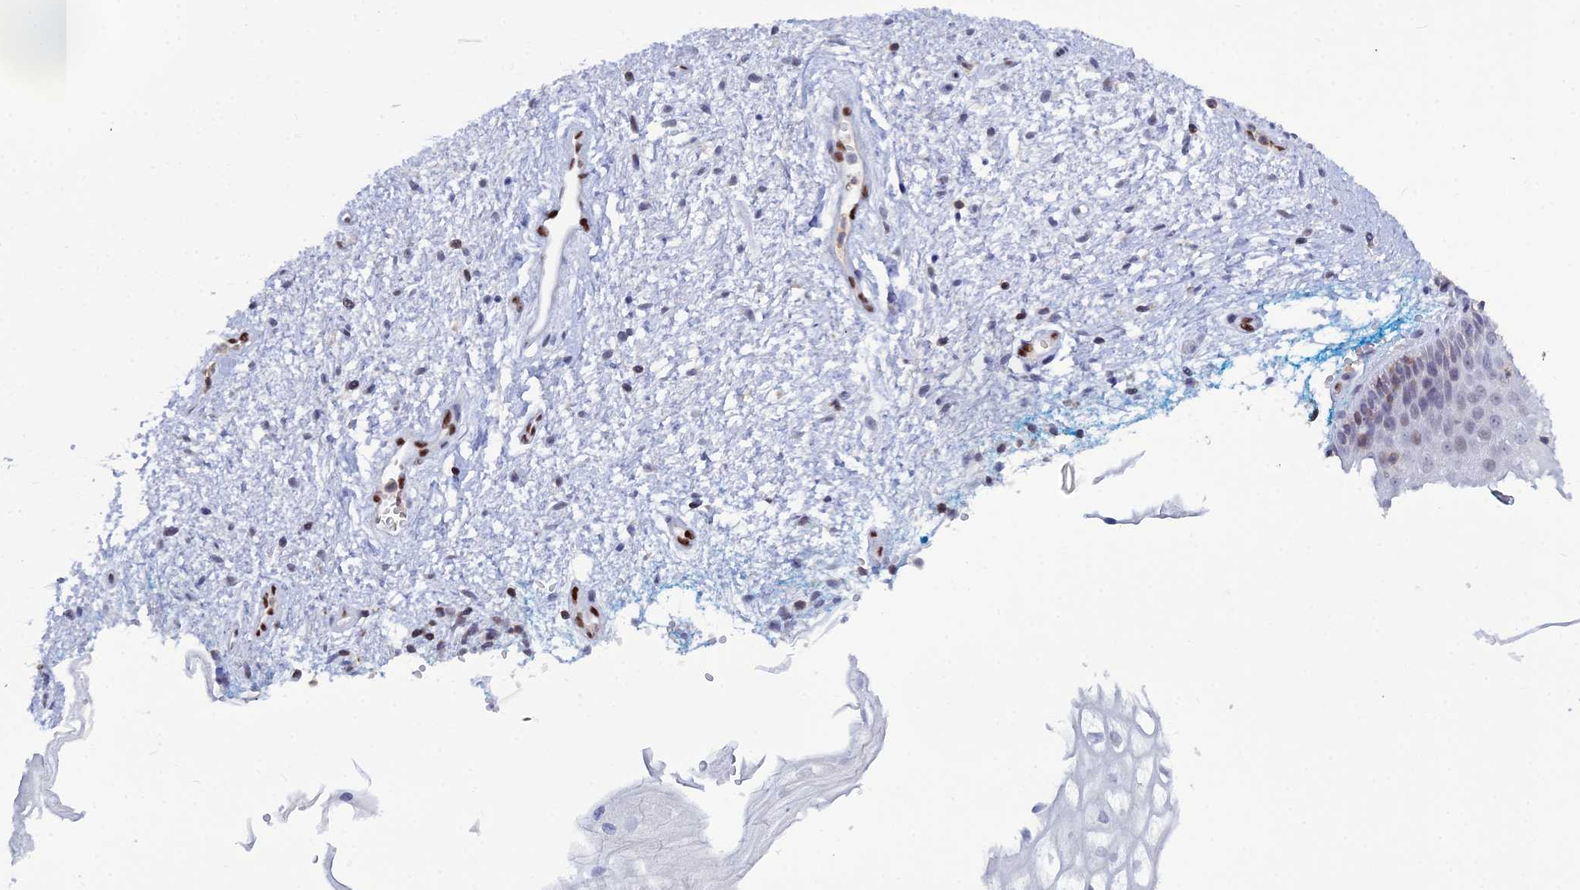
{"staining": {"intensity": "weak", "quantity": "<25%", "location": "nuclear"}, "tissue": "vagina", "cell_type": "Squamous epithelial cells", "image_type": "normal", "snomed": [{"axis": "morphology", "description": "Normal tissue, NOS"}, {"axis": "topography", "description": "Vagina"}], "caption": "Immunohistochemical staining of unremarkable human vagina displays no significant staining in squamous epithelial cells.", "gene": "NOL4L", "patient": {"sex": "female", "age": 34}}